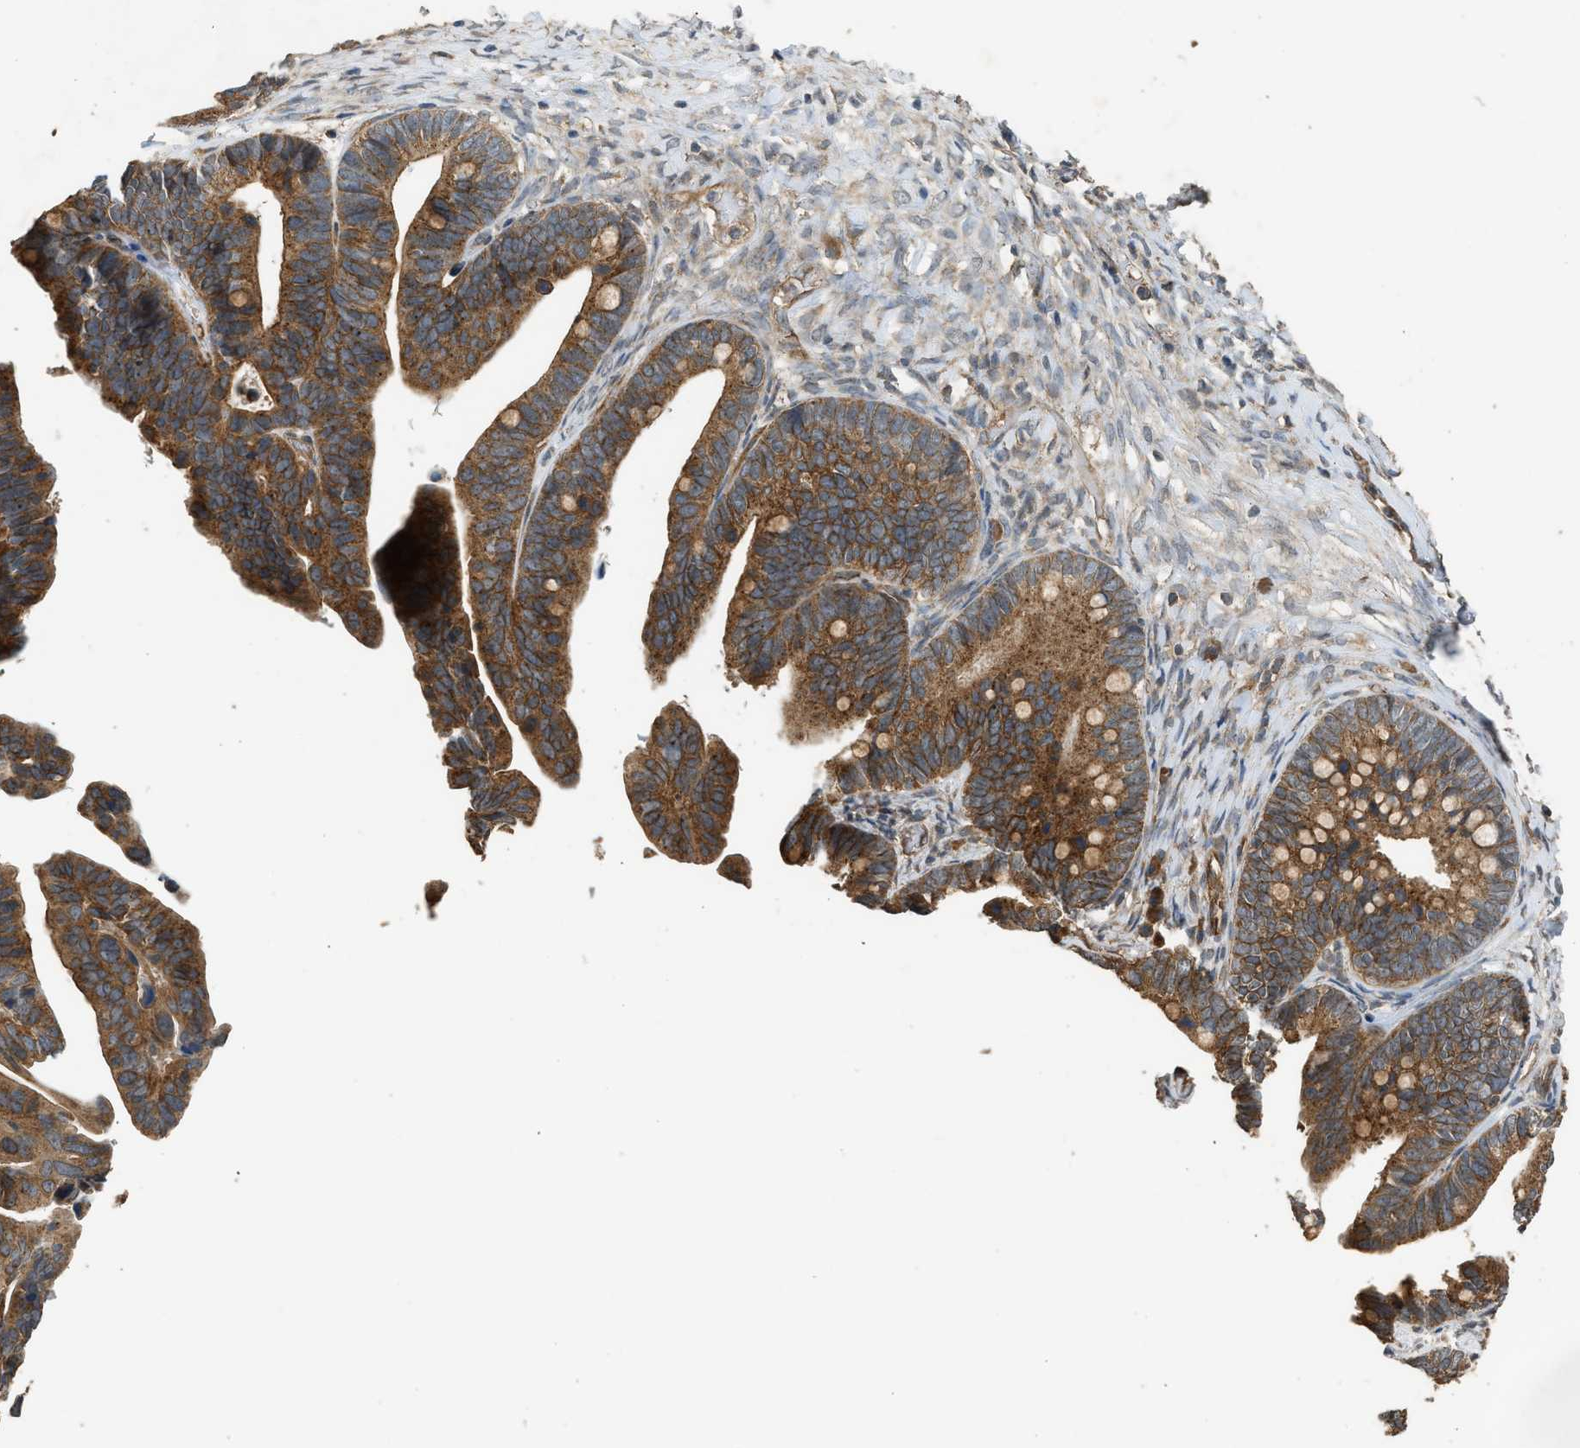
{"staining": {"intensity": "moderate", "quantity": ">75%", "location": "cytoplasmic/membranous"}, "tissue": "ovarian cancer", "cell_type": "Tumor cells", "image_type": "cancer", "snomed": [{"axis": "morphology", "description": "Cystadenocarcinoma, serous, NOS"}, {"axis": "topography", "description": "Ovary"}], "caption": "High-power microscopy captured an immunohistochemistry photomicrograph of serous cystadenocarcinoma (ovarian), revealing moderate cytoplasmic/membranous positivity in approximately >75% of tumor cells. (Brightfield microscopy of DAB IHC at high magnification).", "gene": "HIP1R", "patient": {"sex": "female", "age": 56}}